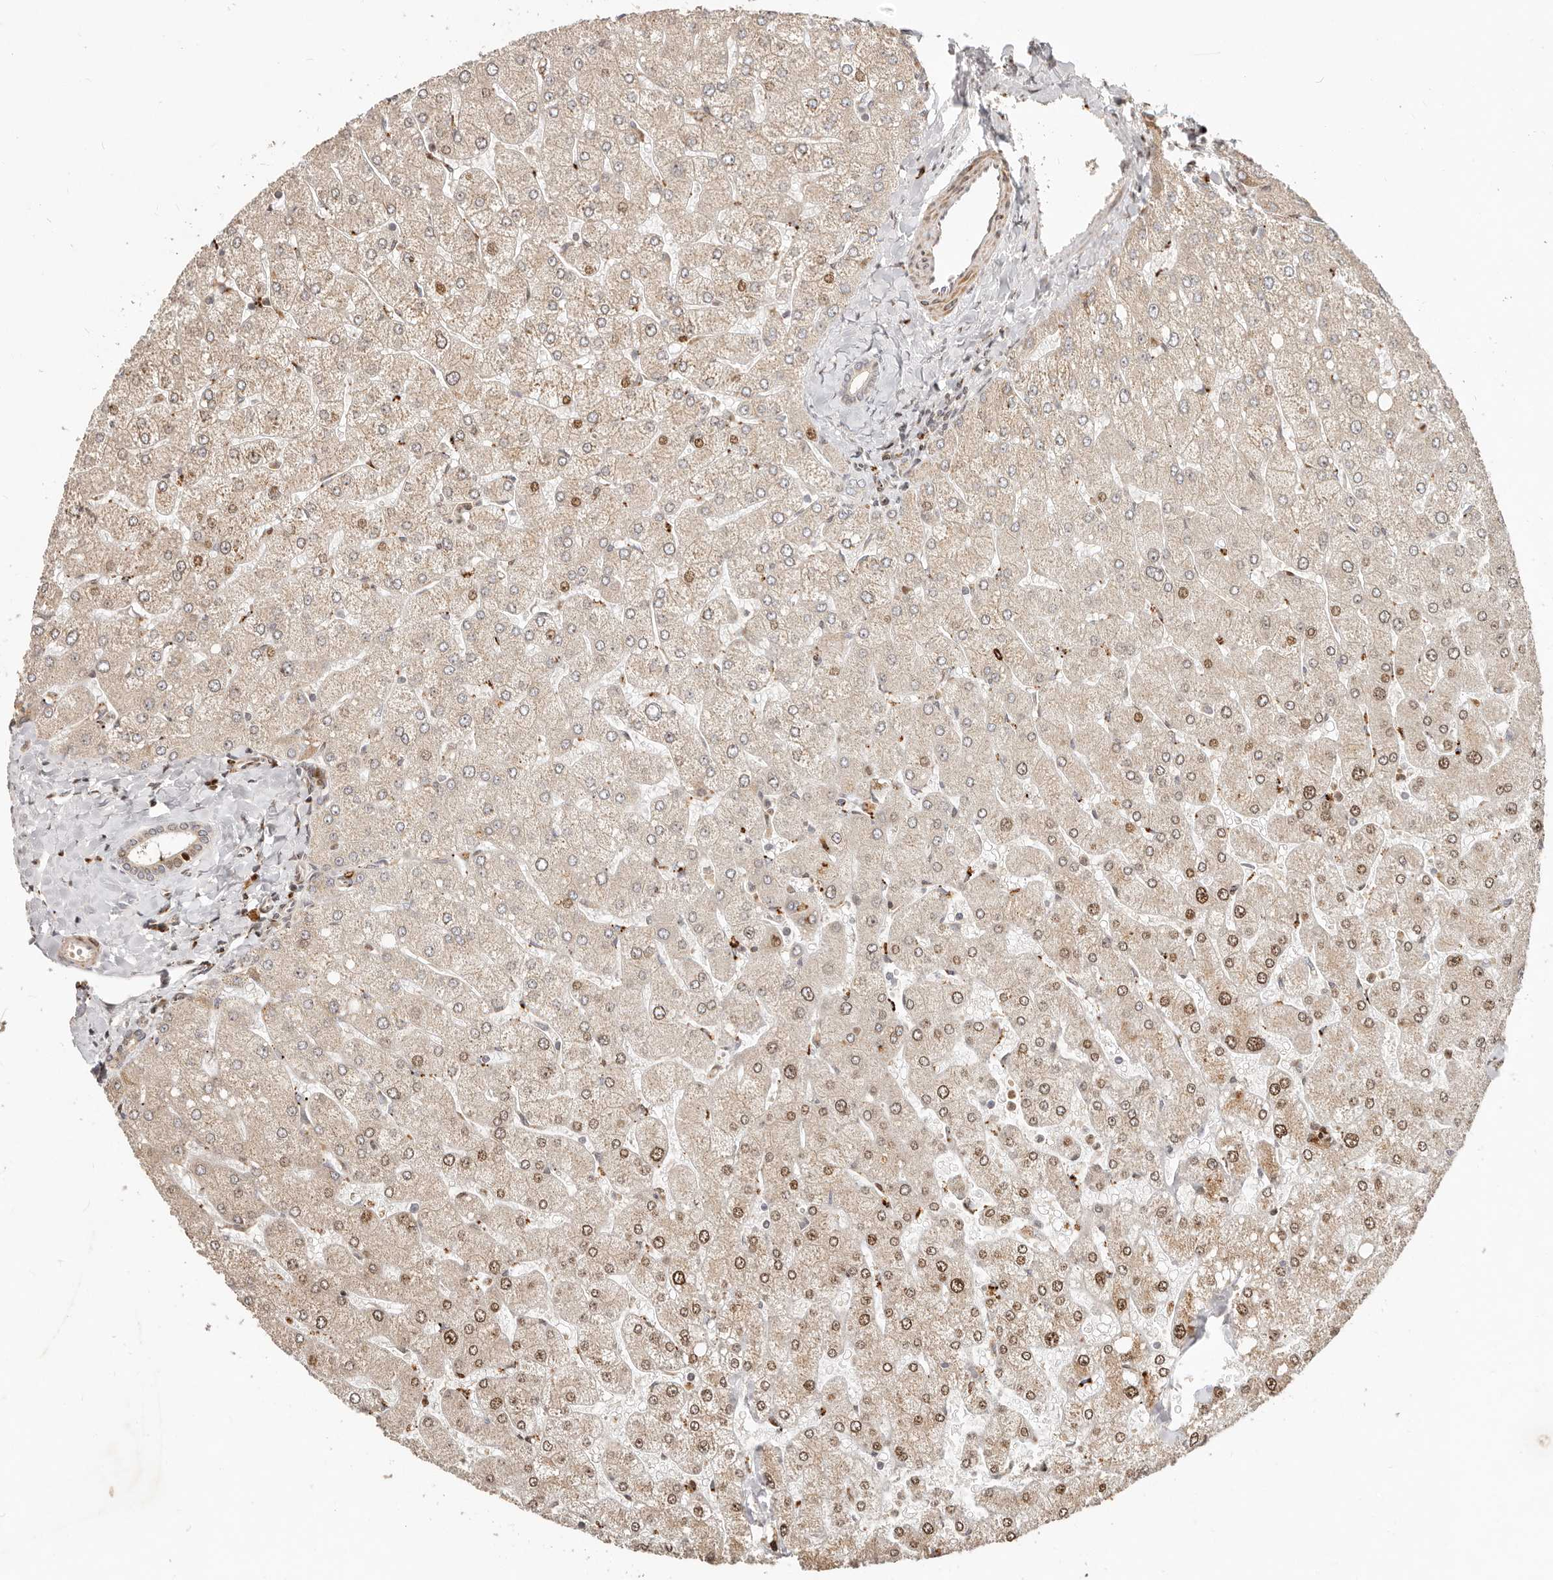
{"staining": {"intensity": "weak", "quantity": "<25%", "location": "cytoplasmic/membranous"}, "tissue": "liver", "cell_type": "Cholangiocytes", "image_type": "normal", "snomed": [{"axis": "morphology", "description": "Normal tissue, NOS"}, {"axis": "topography", "description": "Liver"}], "caption": "Immunohistochemical staining of normal liver reveals no significant expression in cholangiocytes.", "gene": "TRIM4", "patient": {"sex": "male", "age": 55}}